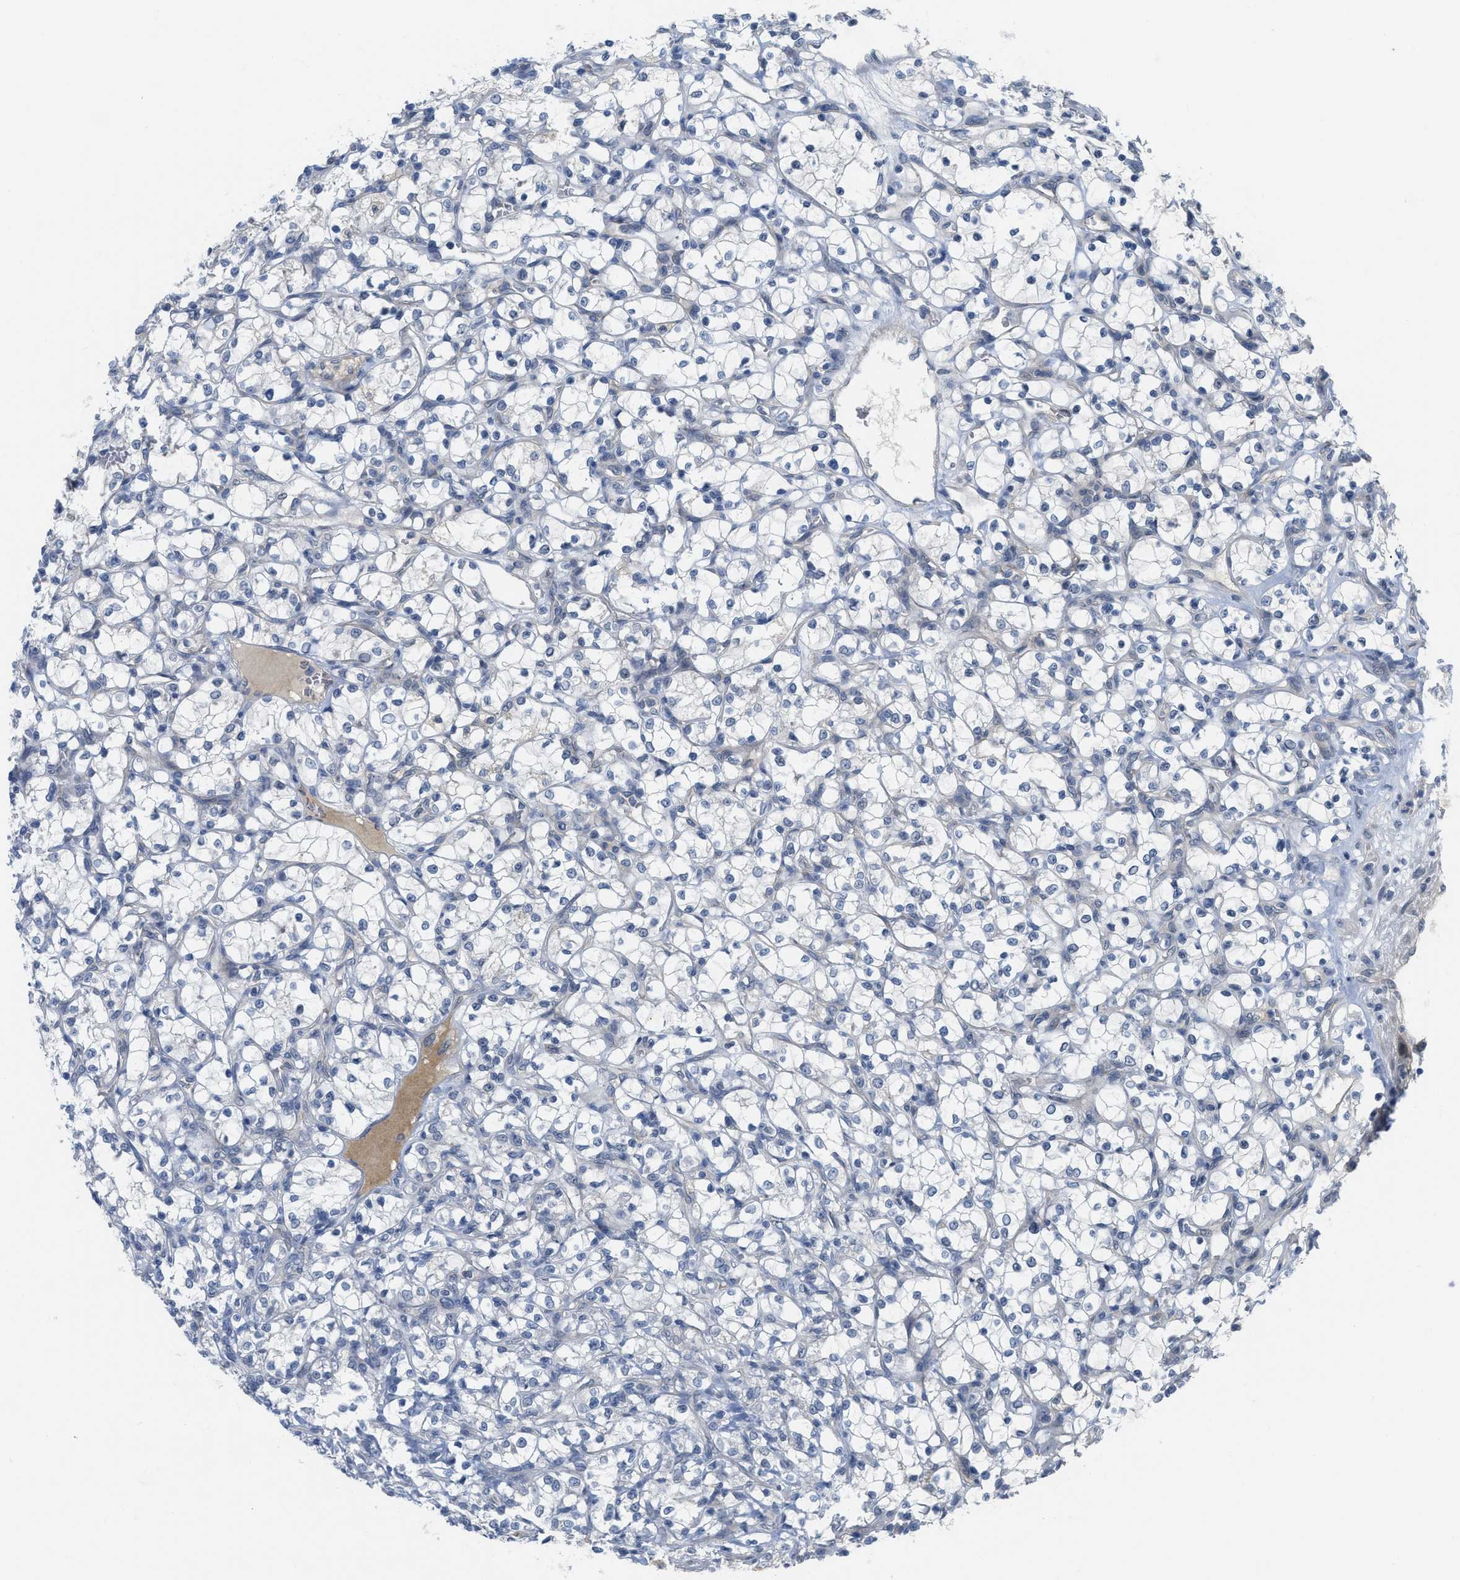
{"staining": {"intensity": "negative", "quantity": "none", "location": "none"}, "tissue": "renal cancer", "cell_type": "Tumor cells", "image_type": "cancer", "snomed": [{"axis": "morphology", "description": "Adenocarcinoma, NOS"}, {"axis": "topography", "description": "Kidney"}], "caption": "DAB (3,3'-diaminobenzidine) immunohistochemical staining of renal cancer exhibits no significant staining in tumor cells.", "gene": "TNFAIP1", "patient": {"sex": "female", "age": 69}}